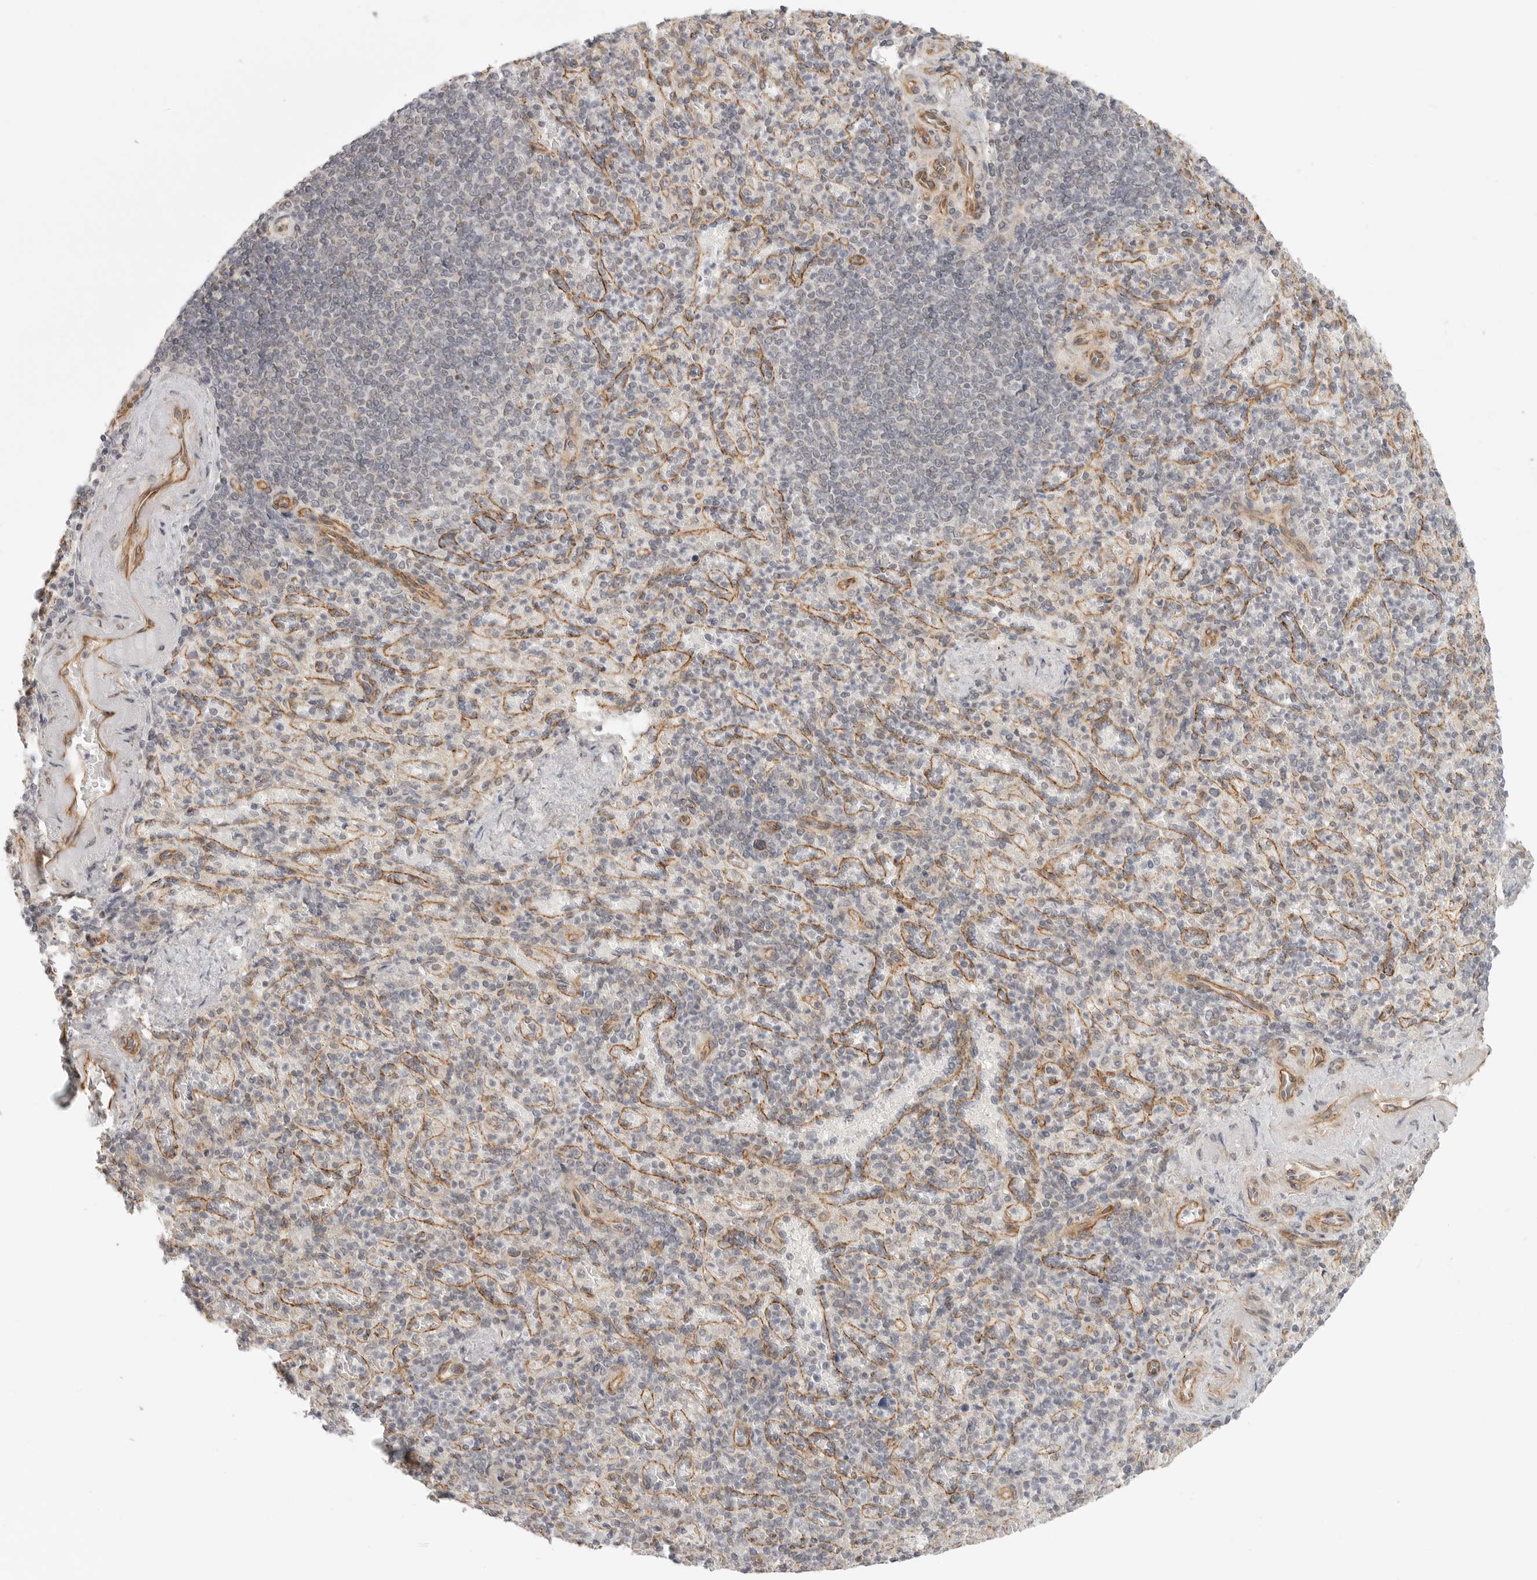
{"staining": {"intensity": "negative", "quantity": "none", "location": "none"}, "tissue": "spleen", "cell_type": "Cells in red pulp", "image_type": "normal", "snomed": [{"axis": "morphology", "description": "Normal tissue, NOS"}, {"axis": "topography", "description": "Spleen"}], "caption": "The micrograph demonstrates no staining of cells in red pulp in normal spleen.", "gene": "ATOH7", "patient": {"sex": "female", "age": 74}}